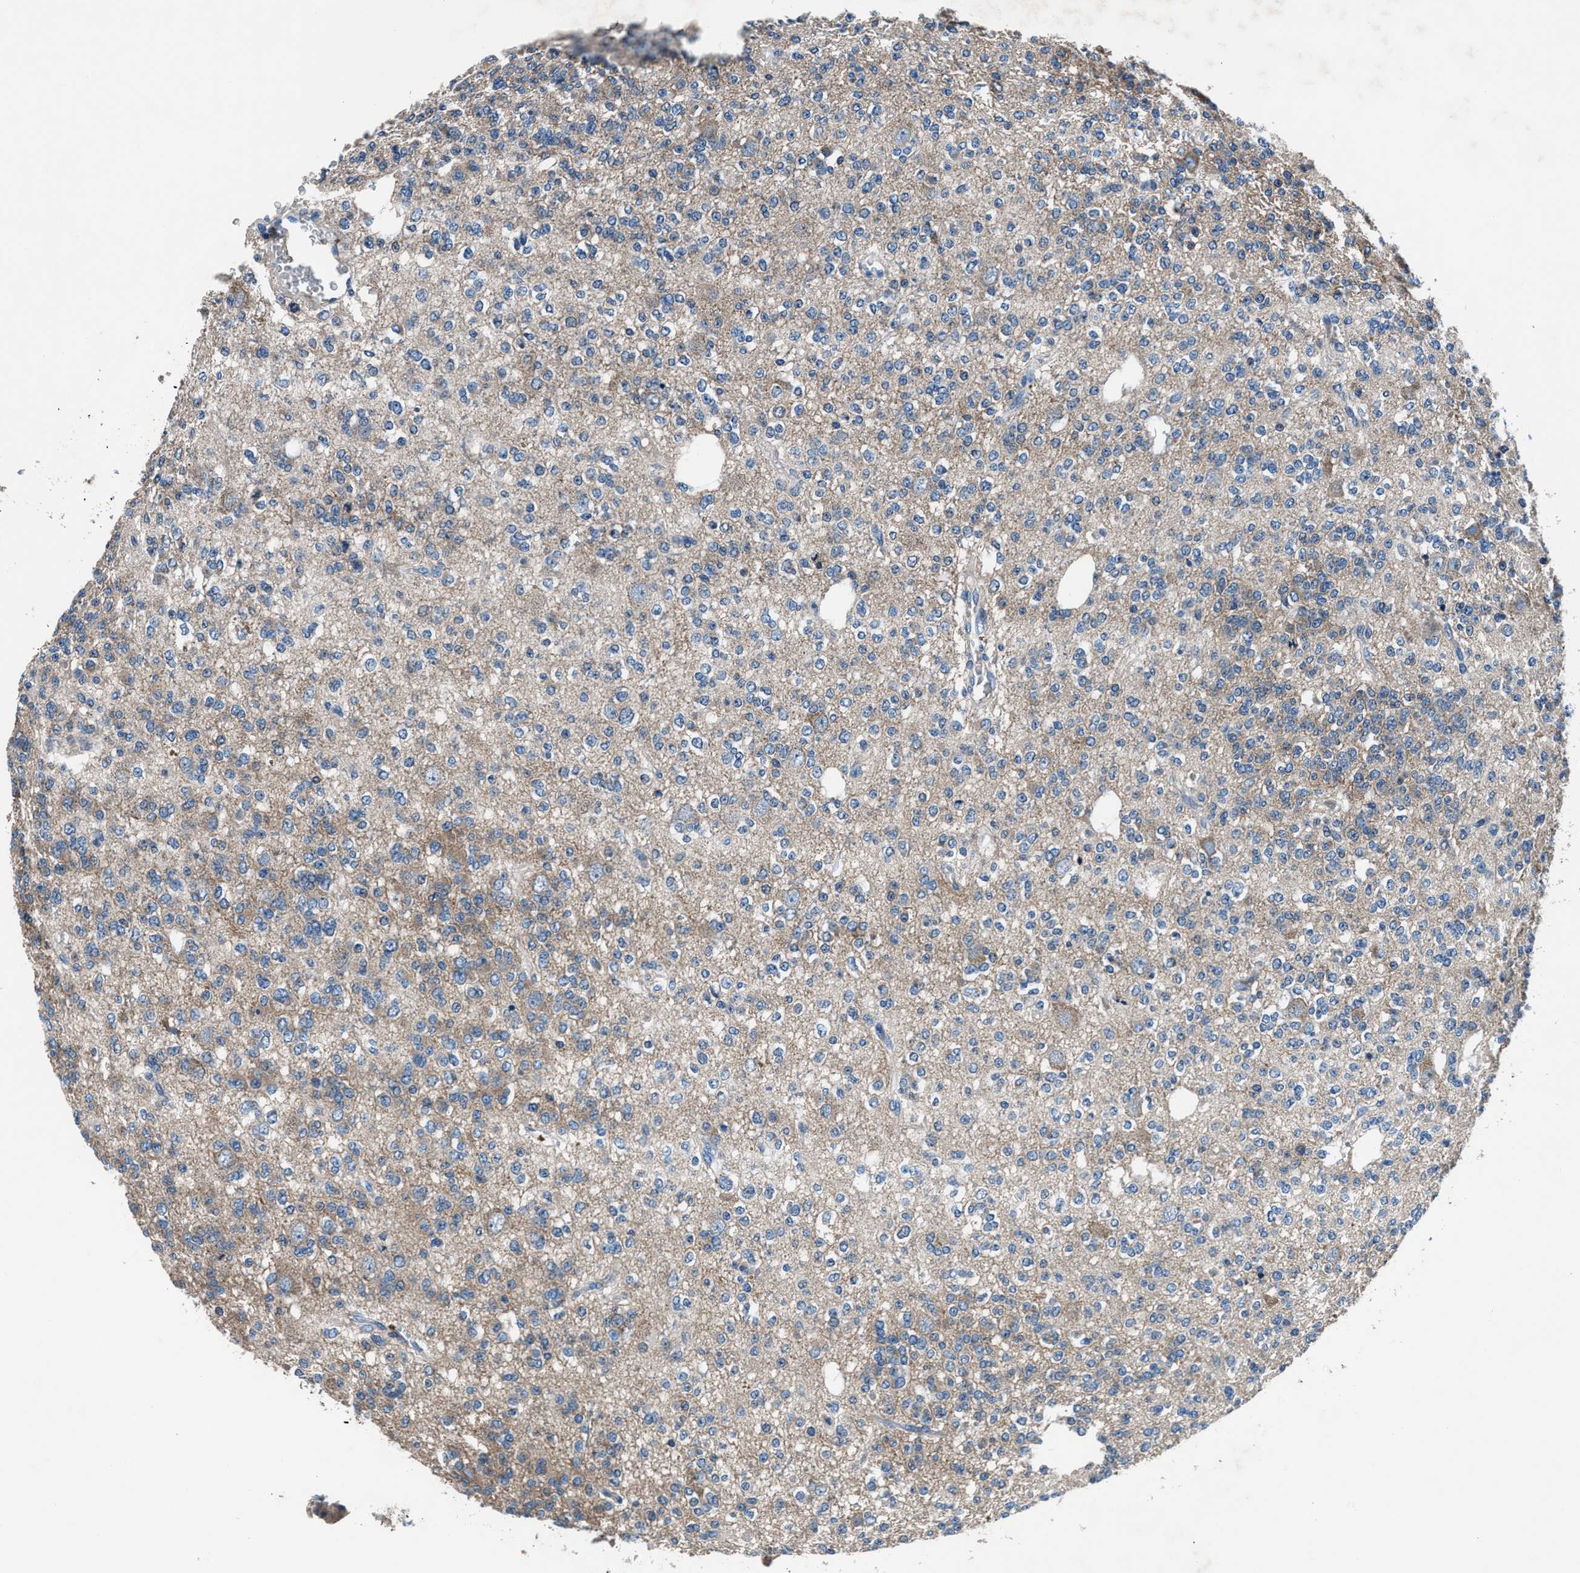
{"staining": {"intensity": "weak", "quantity": "<25%", "location": "cytoplasmic/membranous"}, "tissue": "glioma", "cell_type": "Tumor cells", "image_type": "cancer", "snomed": [{"axis": "morphology", "description": "Glioma, malignant, Low grade"}, {"axis": "topography", "description": "Brain"}], "caption": "Immunohistochemistry image of low-grade glioma (malignant) stained for a protein (brown), which reveals no expression in tumor cells.", "gene": "PRTFDC1", "patient": {"sex": "male", "age": 38}}